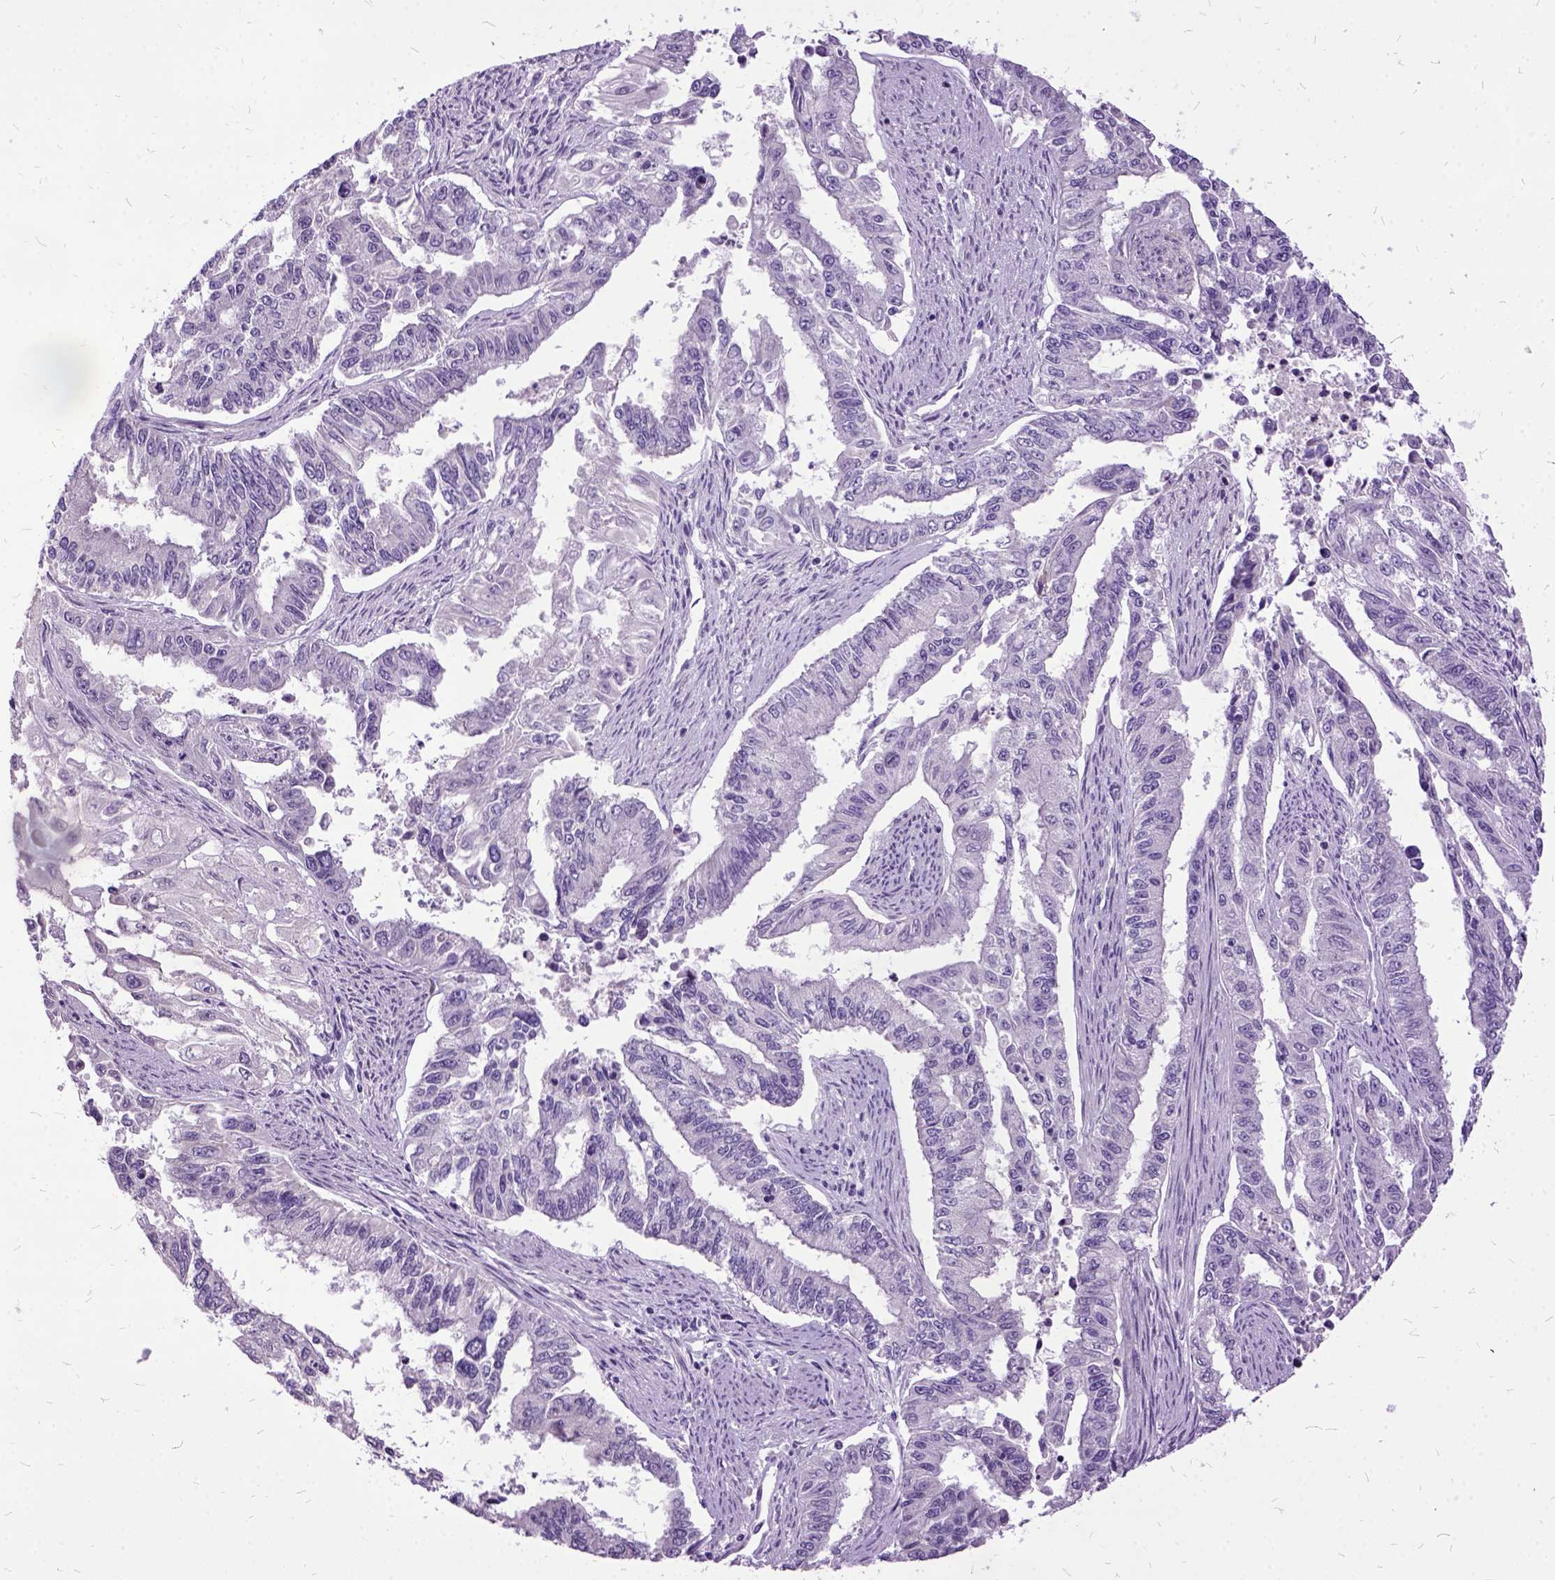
{"staining": {"intensity": "negative", "quantity": "none", "location": "none"}, "tissue": "endometrial cancer", "cell_type": "Tumor cells", "image_type": "cancer", "snomed": [{"axis": "morphology", "description": "Adenocarcinoma, NOS"}, {"axis": "topography", "description": "Uterus"}], "caption": "IHC of endometrial cancer (adenocarcinoma) reveals no positivity in tumor cells.", "gene": "MME", "patient": {"sex": "female", "age": 59}}